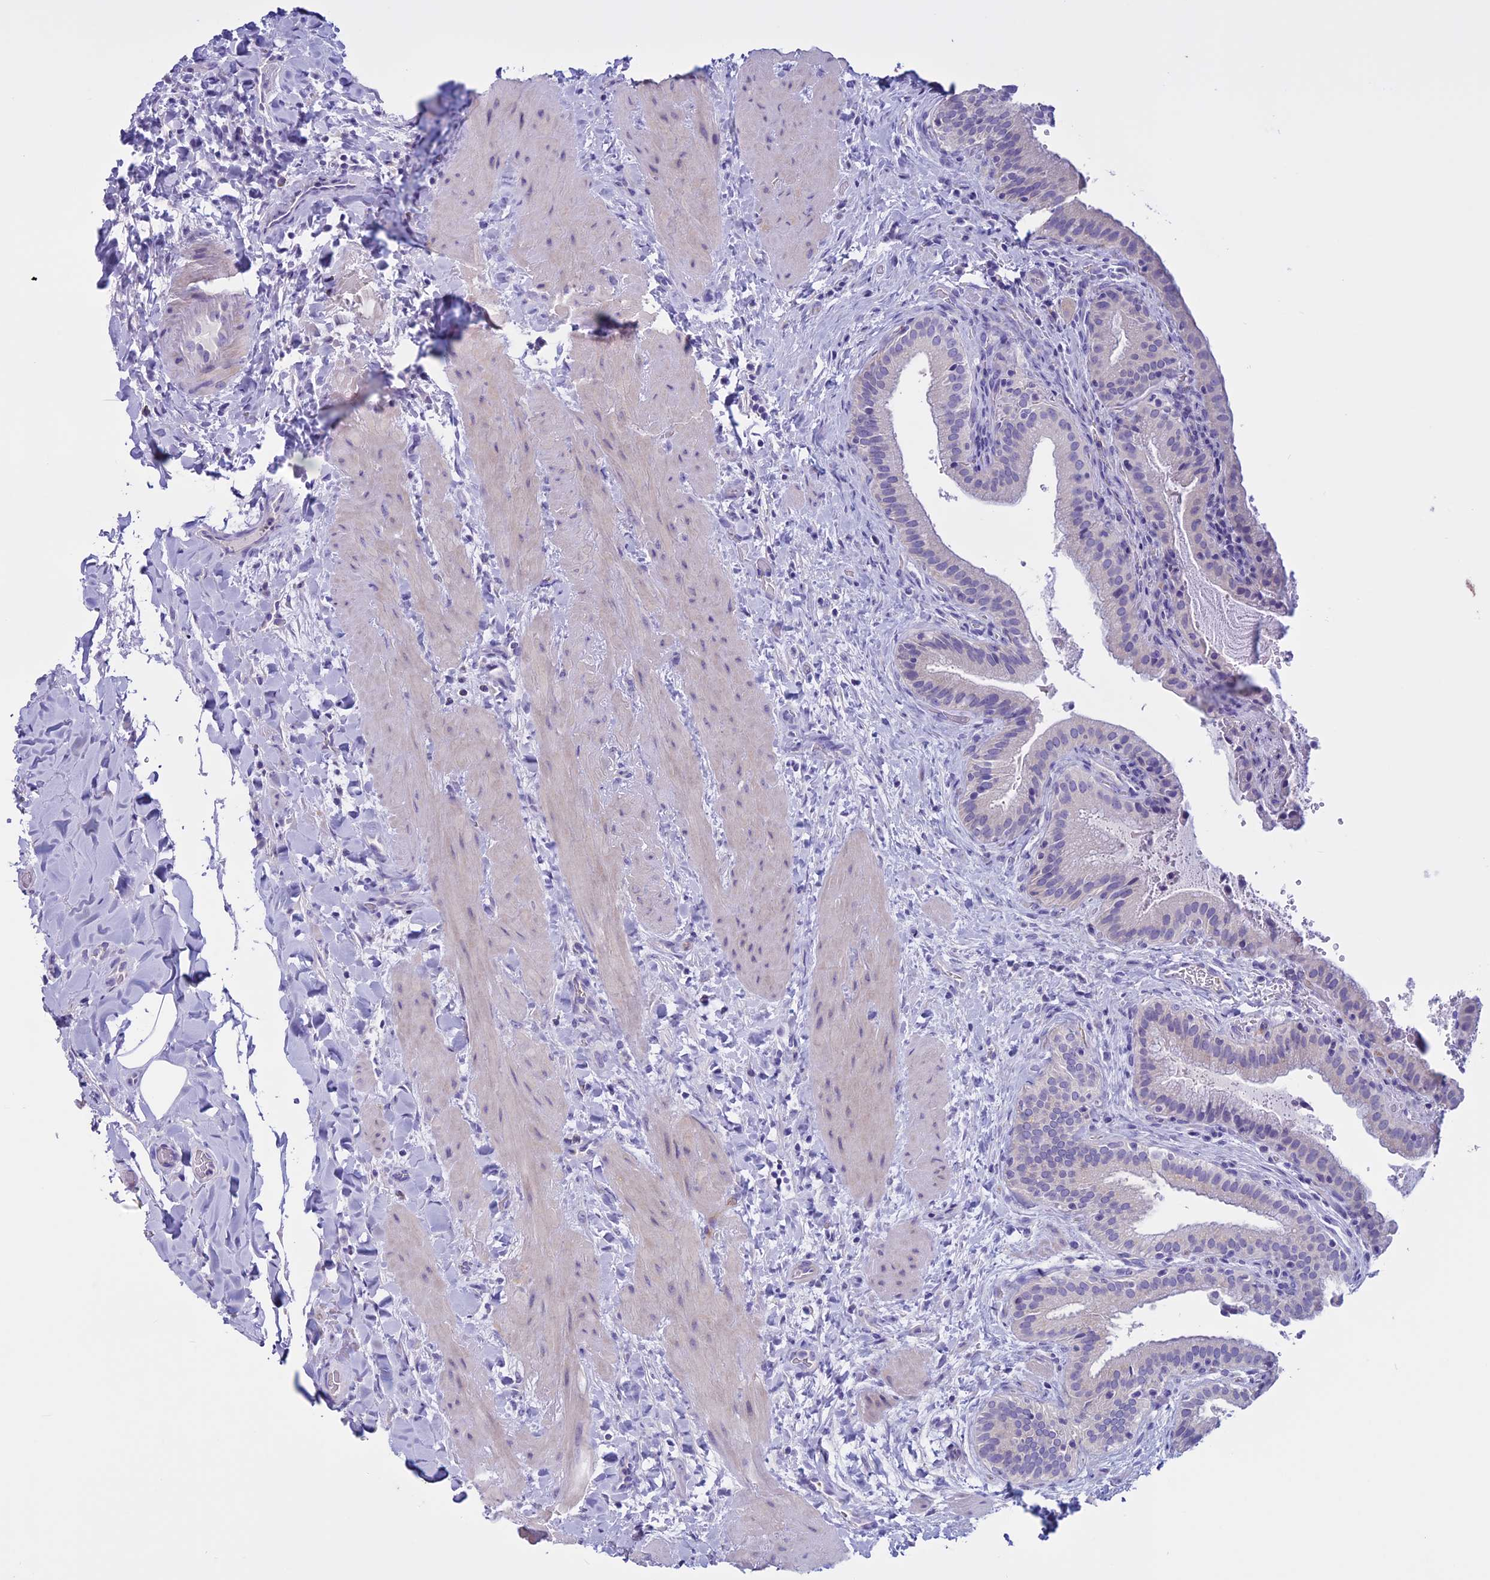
{"staining": {"intensity": "moderate", "quantity": "<25%", "location": "cytoplasmic/membranous"}, "tissue": "gallbladder", "cell_type": "Glandular cells", "image_type": "normal", "snomed": [{"axis": "morphology", "description": "Normal tissue, NOS"}, {"axis": "topography", "description": "Gallbladder"}], "caption": "An immunohistochemistry photomicrograph of benign tissue is shown. Protein staining in brown labels moderate cytoplasmic/membranous positivity in gallbladder within glandular cells.", "gene": "CLEC2L", "patient": {"sex": "male", "age": 24}}